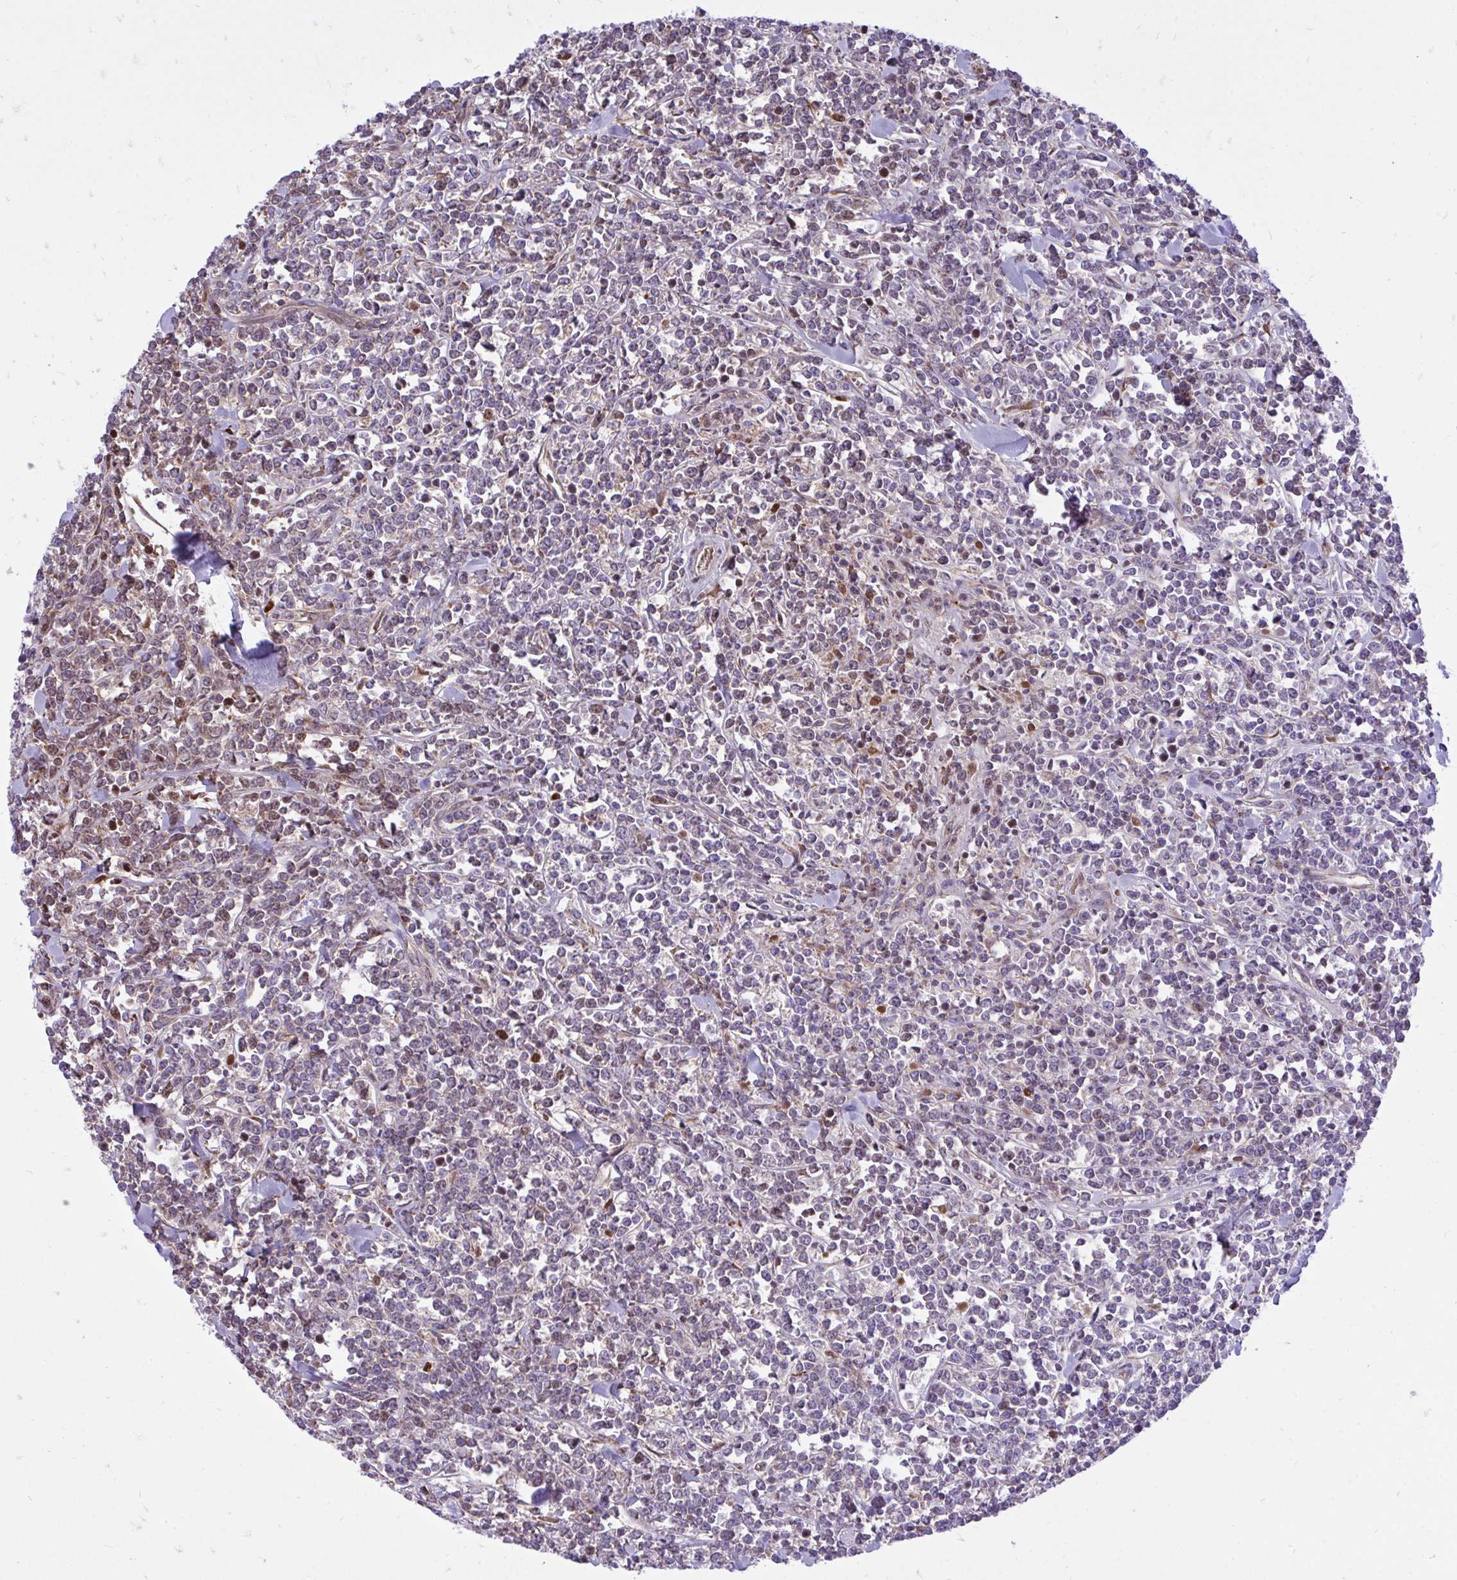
{"staining": {"intensity": "negative", "quantity": "none", "location": "none"}, "tissue": "lymphoma", "cell_type": "Tumor cells", "image_type": "cancer", "snomed": [{"axis": "morphology", "description": "Malignant lymphoma, non-Hodgkin's type, High grade"}, {"axis": "topography", "description": "Small intestine"}, {"axis": "topography", "description": "Colon"}], "caption": "Tumor cells are negative for protein expression in human malignant lymphoma, non-Hodgkin's type (high-grade).", "gene": "ATP13A2", "patient": {"sex": "male", "age": 8}}